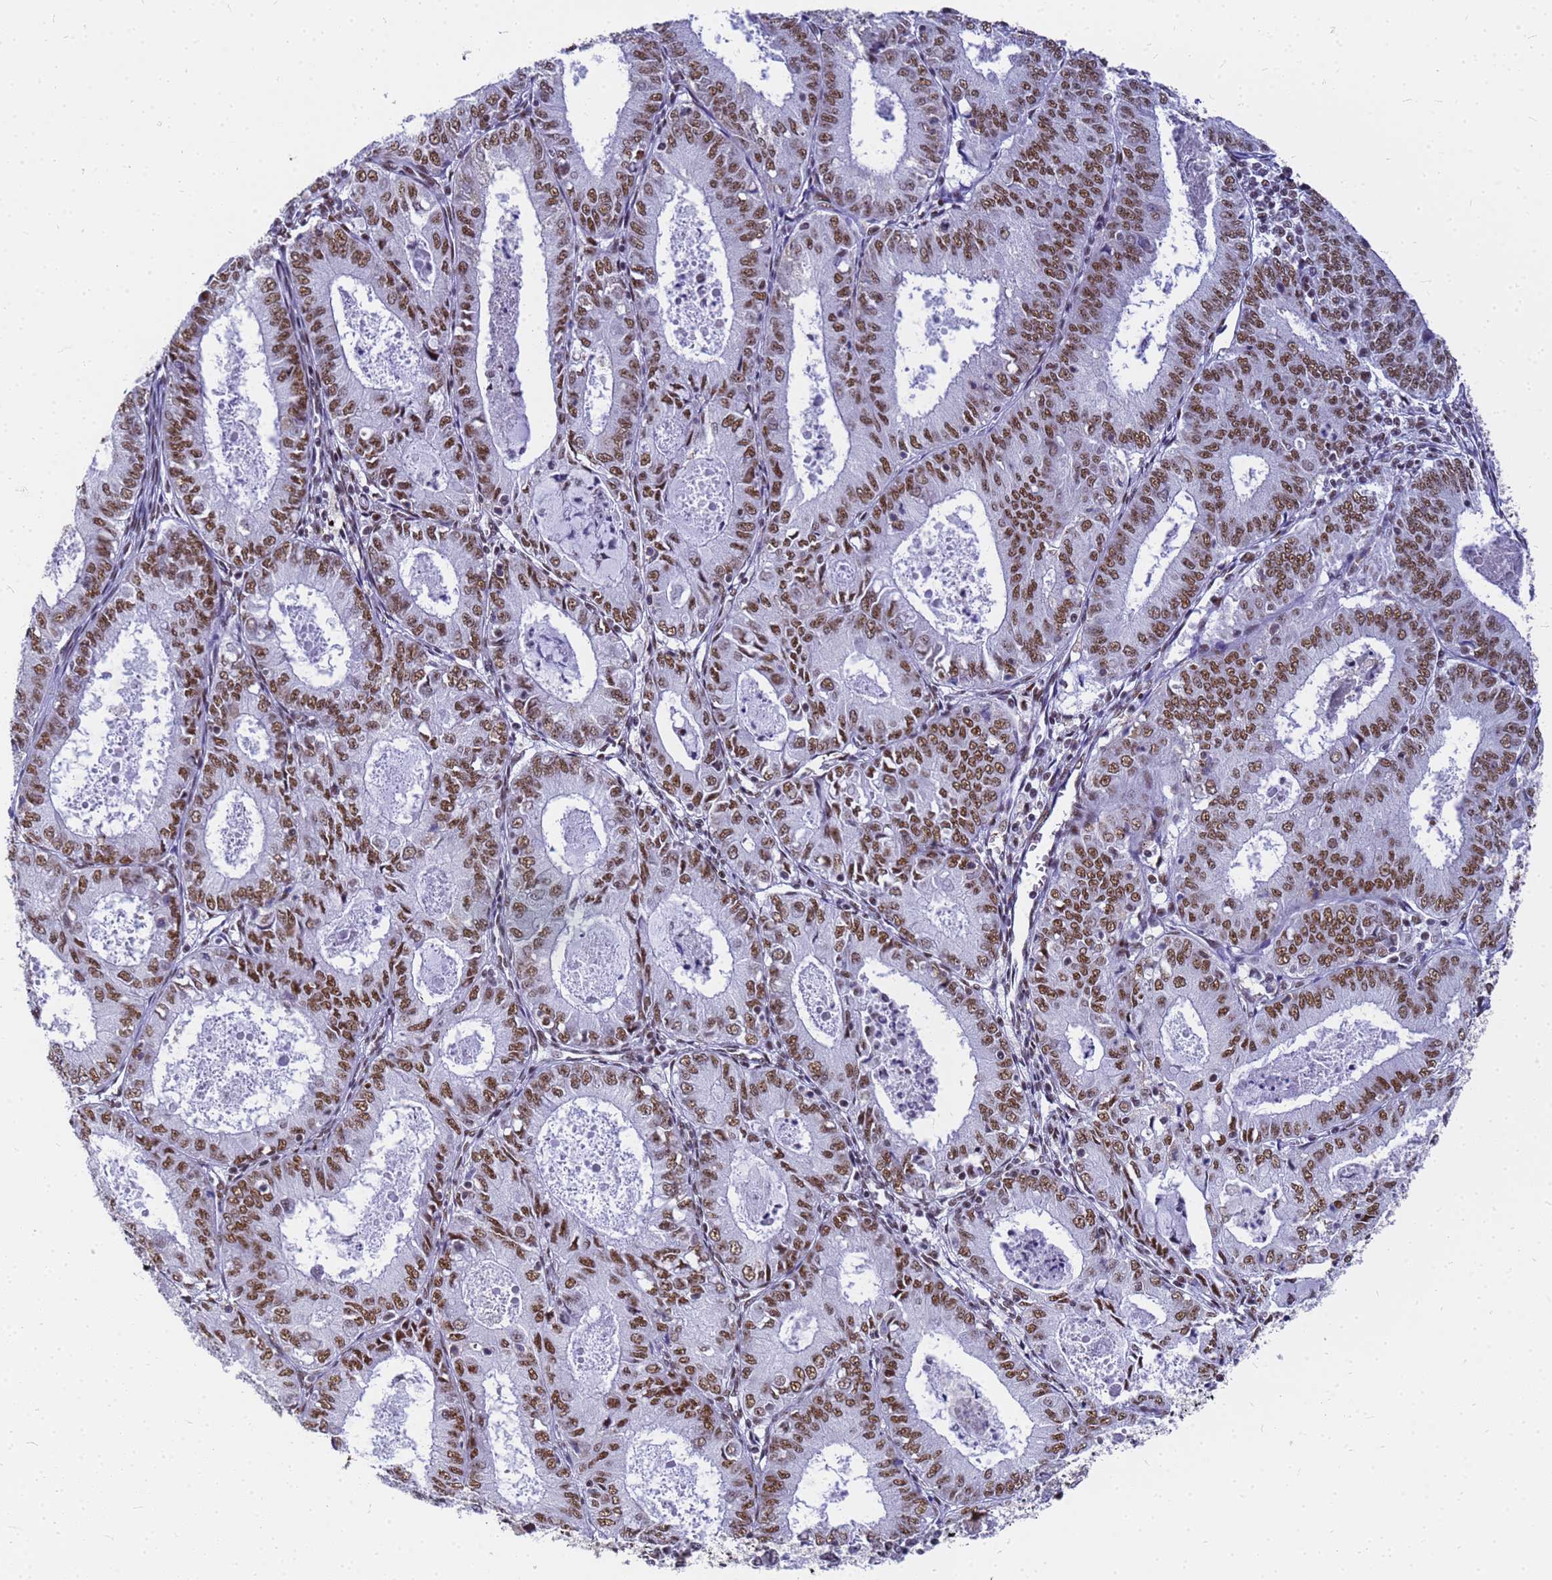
{"staining": {"intensity": "moderate", "quantity": ">75%", "location": "nuclear"}, "tissue": "endometrial cancer", "cell_type": "Tumor cells", "image_type": "cancer", "snomed": [{"axis": "morphology", "description": "Adenocarcinoma, NOS"}, {"axis": "topography", "description": "Endometrium"}], "caption": "The image exhibits immunohistochemical staining of endometrial cancer. There is moderate nuclear positivity is seen in about >75% of tumor cells.", "gene": "SART3", "patient": {"sex": "female", "age": 57}}